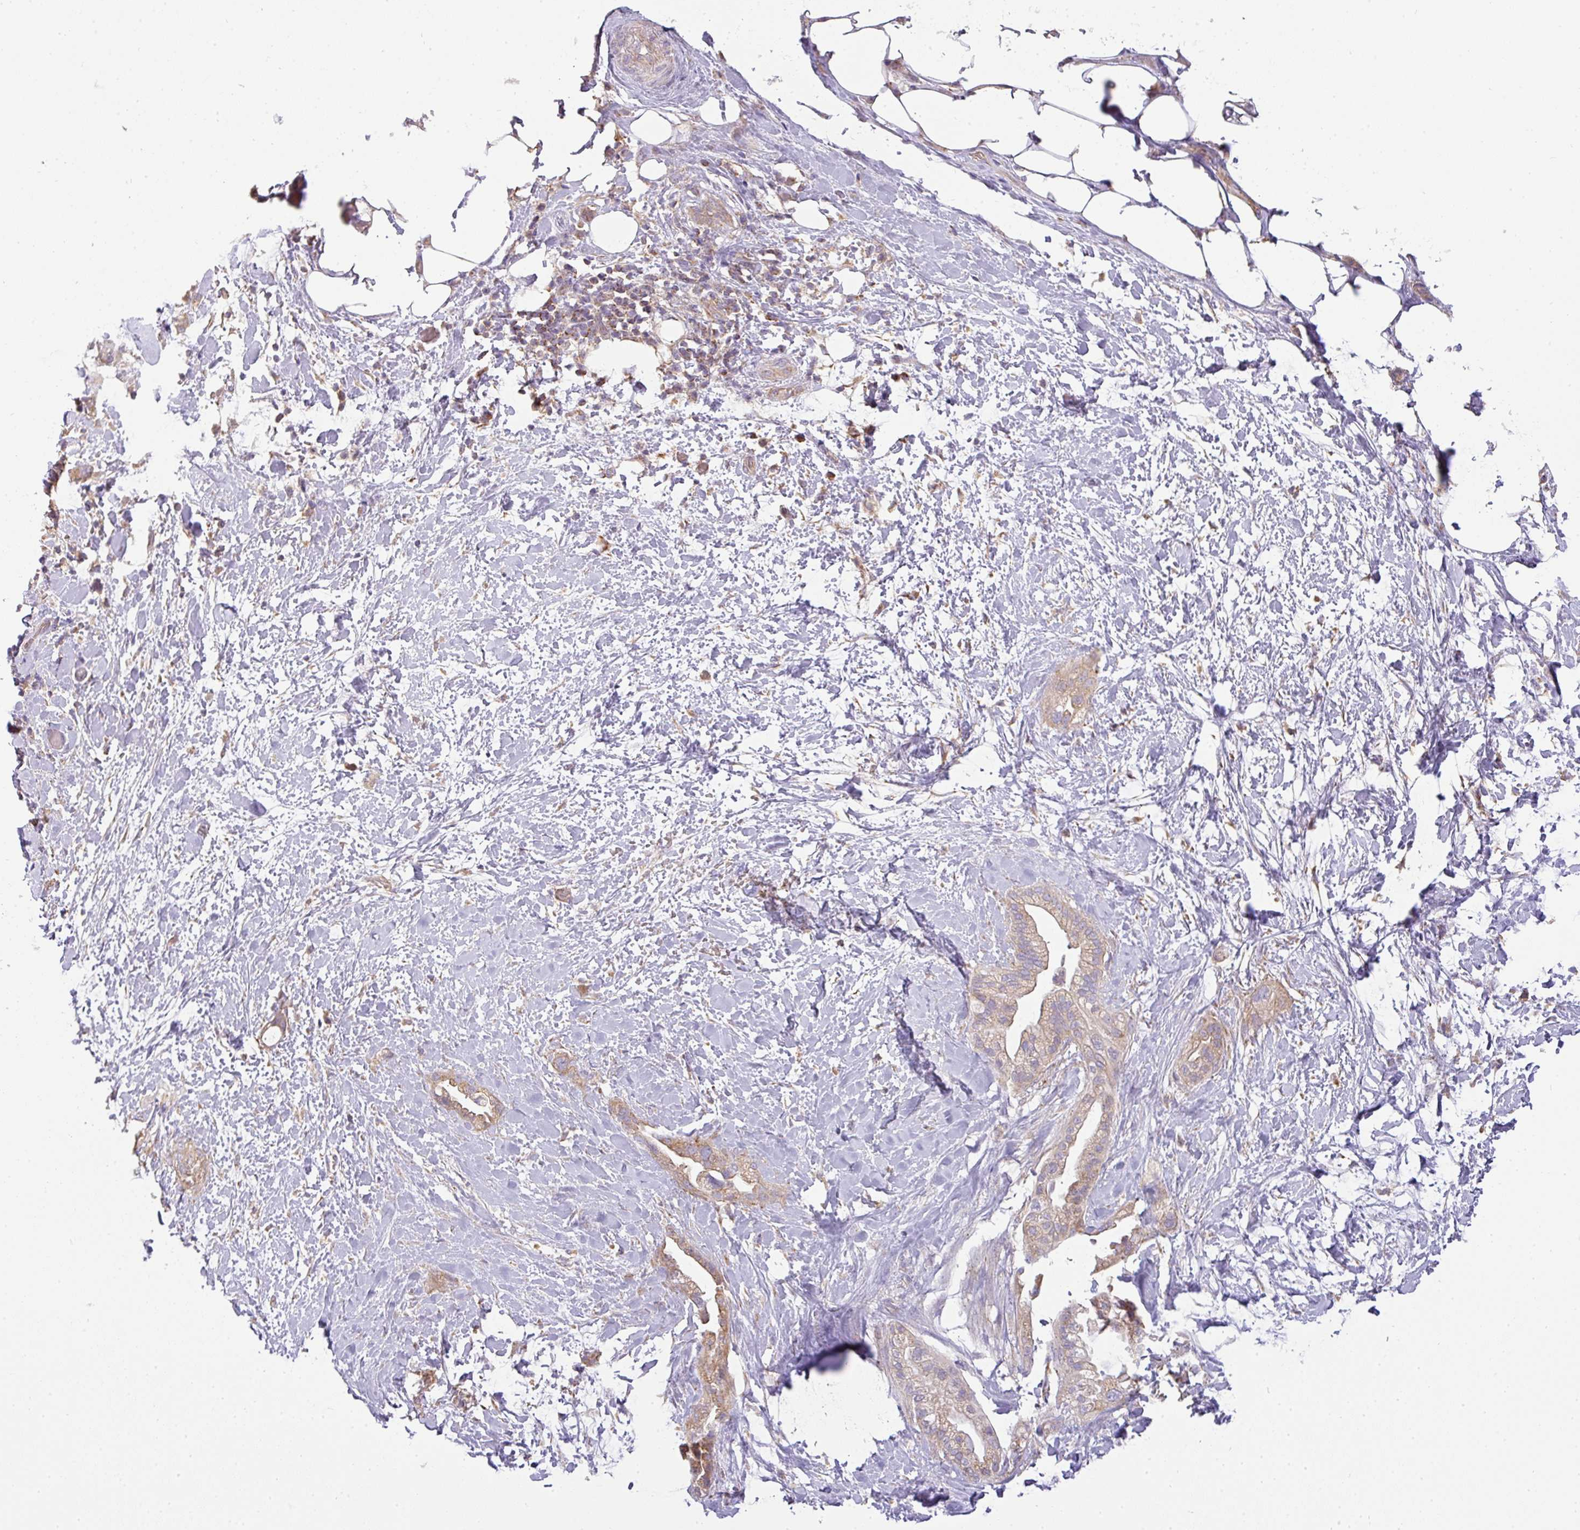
{"staining": {"intensity": "moderate", "quantity": ">75%", "location": "cytoplasmic/membranous"}, "tissue": "pancreatic cancer", "cell_type": "Tumor cells", "image_type": "cancer", "snomed": [{"axis": "morphology", "description": "Adenocarcinoma, NOS"}, {"axis": "topography", "description": "Pancreas"}], "caption": "High-power microscopy captured an immunohistochemistry photomicrograph of adenocarcinoma (pancreatic), revealing moderate cytoplasmic/membranous staining in approximately >75% of tumor cells.", "gene": "ZNF211", "patient": {"sex": "male", "age": 44}}